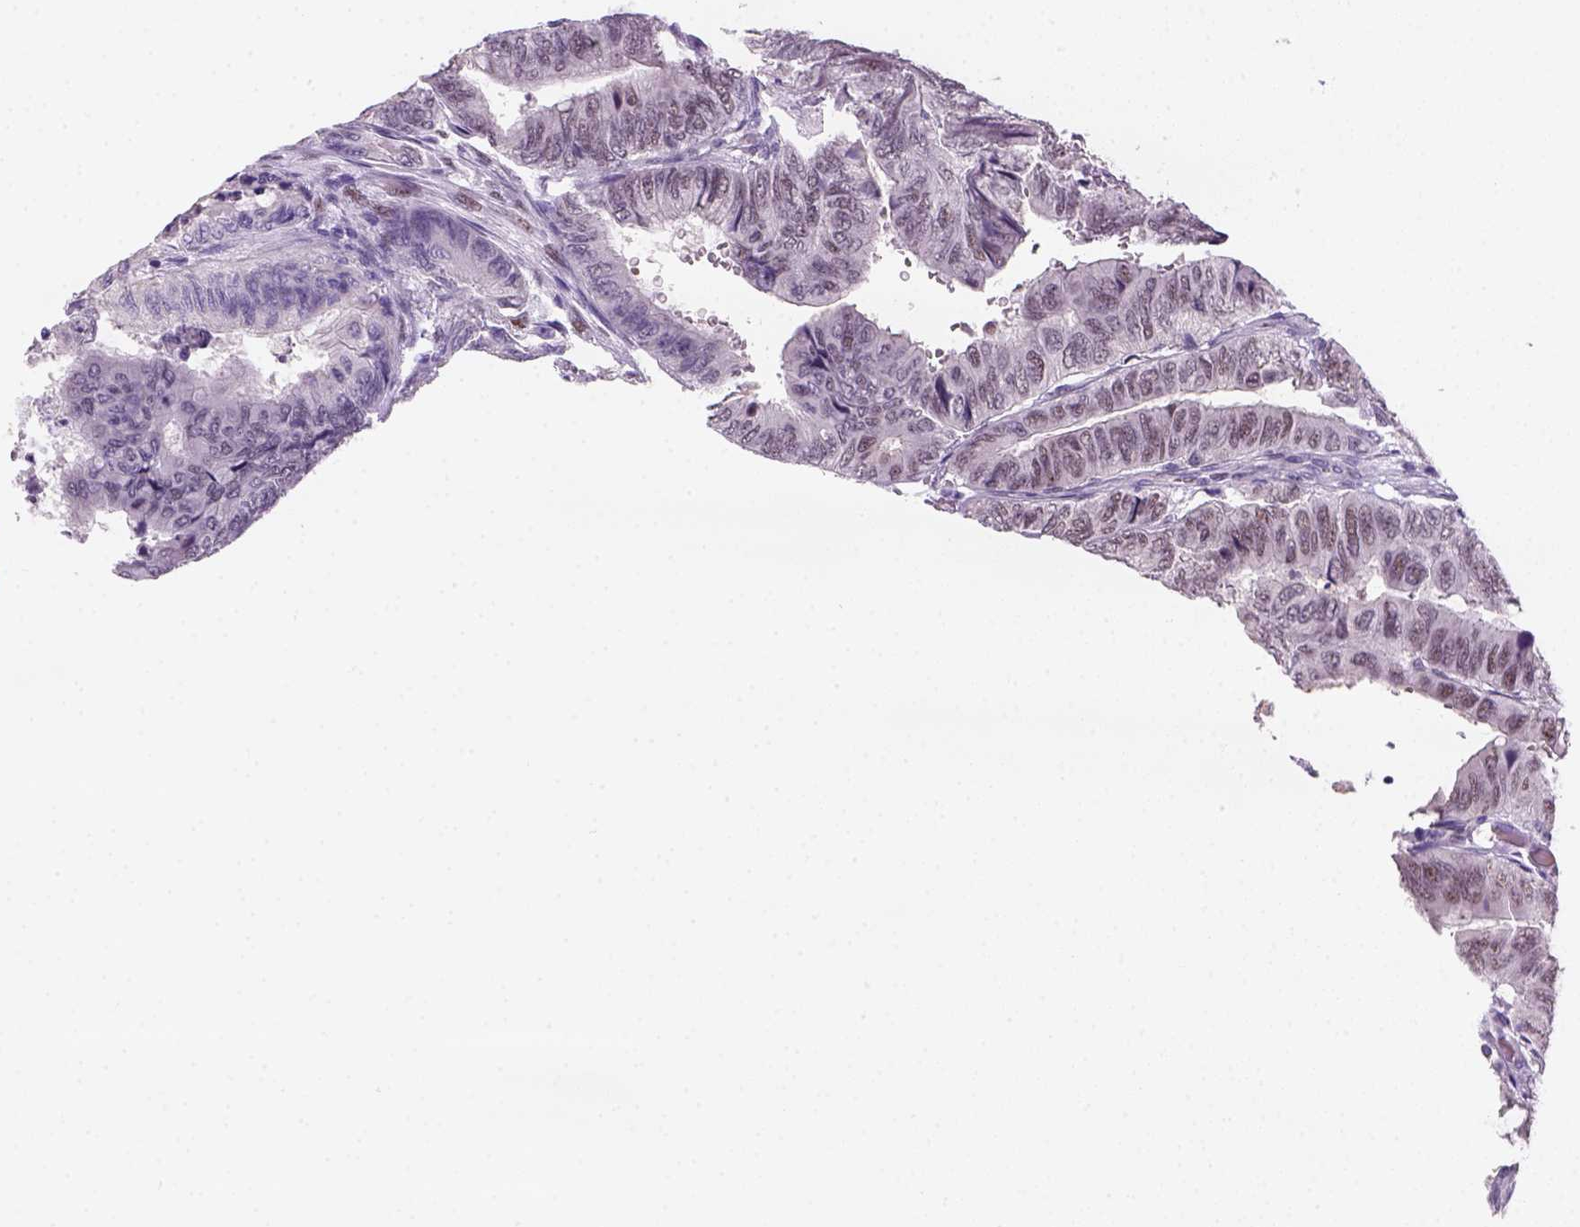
{"staining": {"intensity": "weak", "quantity": "25%-75%", "location": "nuclear"}, "tissue": "colorectal cancer", "cell_type": "Tumor cells", "image_type": "cancer", "snomed": [{"axis": "morphology", "description": "Normal tissue, NOS"}, {"axis": "morphology", "description": "Adenocarcinoma, NOS"}, {"axis": "topography", "description": "Rectum"}, {"axis": "topography", "description": "Peripheral nerve tissue"}], "caption": "Protein expression analysis of colorectal cancer (adenocarcinoma) displays weak nuclear expression in about 25%-75% of tumor cells. Using DAB (3,3'-diaminobenzidine) (brown) and hematoxylin (blue) stains, captured at high magnification using brightfield microscopy.", "gene": "ZMAT4", "patient": {"sex": "male", "age": 92}}